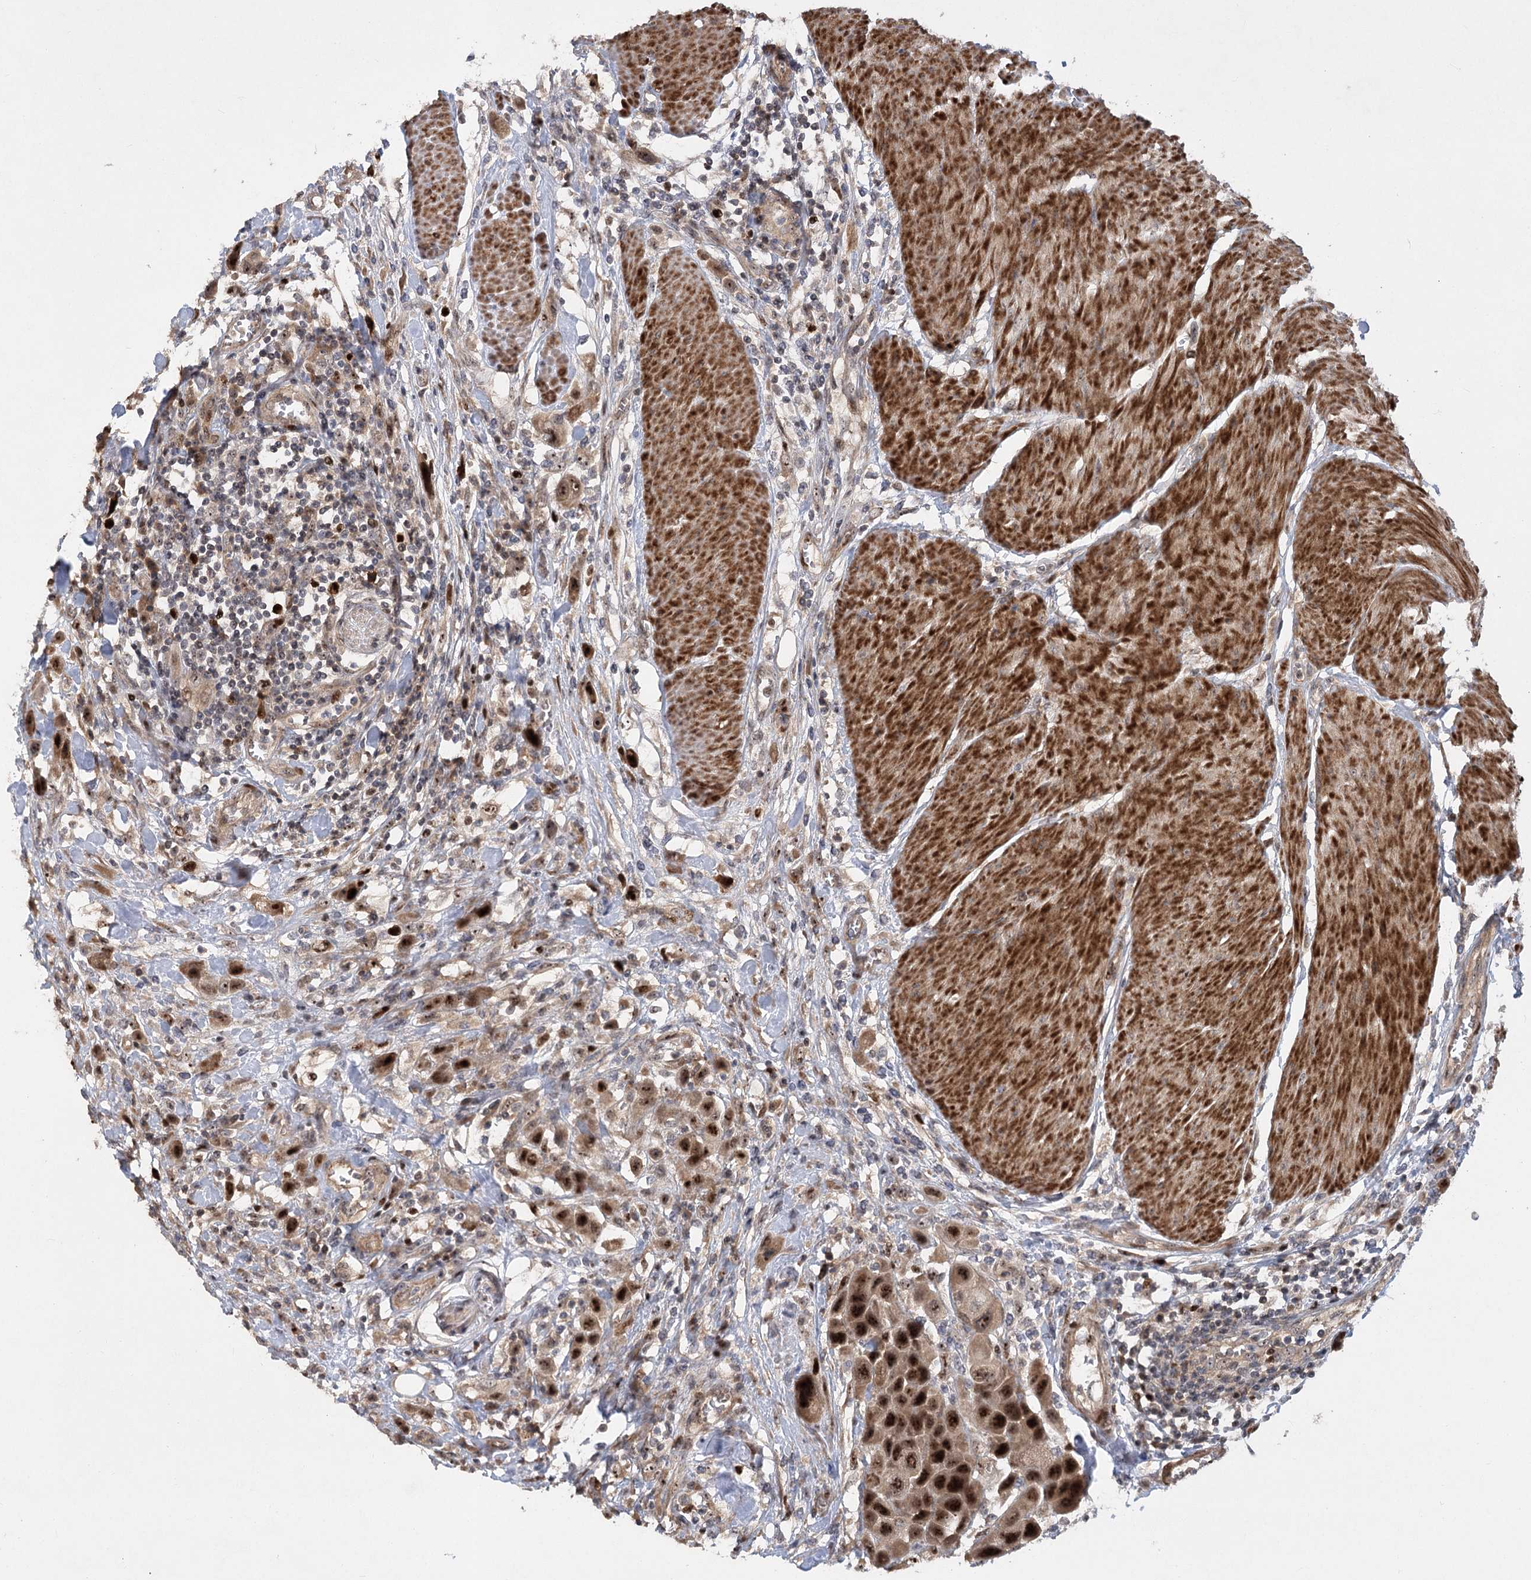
{"staining": {"intensity": "strong", "quantity": ">75%", "location": "cytoplasmic/membranous,nuclear"}, "tissue": "urothelial cancer", "cell_type": "Tumor cells", "image_type": "cancer", "snomed": [{"axis": "morphology", "description": "Urothelial carcinoma, High grade"}, {"axis": "topography", "description": "Urinary bladder"}], "caption": "DAB immunohistochemical staining of high-grade urothelial carcinoma reveals strong cytoplasmic/membranous and nuclear protein positivity in about >75% of tumor cells. (DAB (3,3'-diaminobenzidine) IHC, brown staining for protein, blue staining for nuclei).", "gene": "PIK3C2A", "patient": {"sex": "male", "age": 50}}